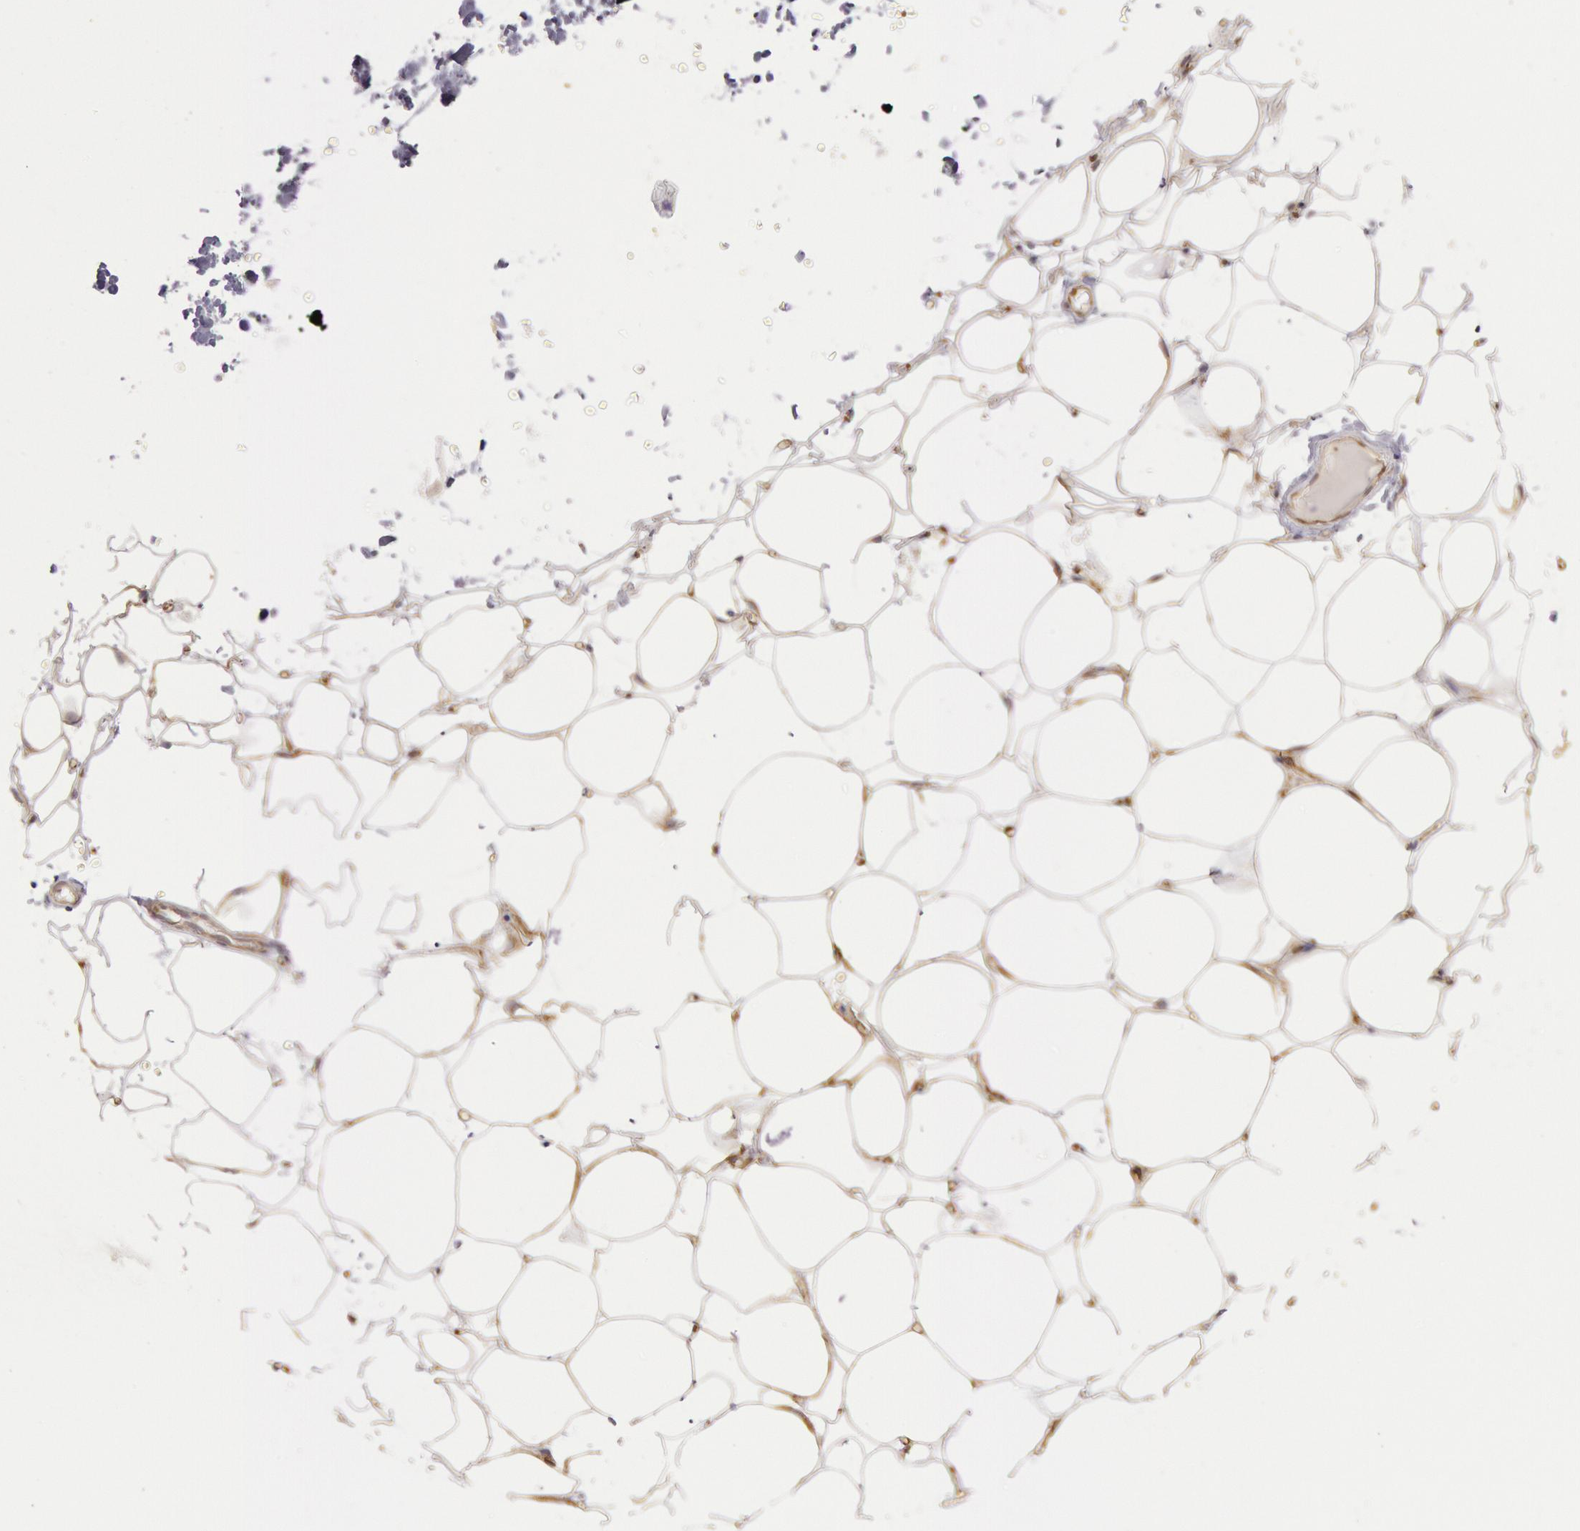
{"staining": {"intensity": "weak", "quantity": ">75%", "location": "cytoplasmic/membranous"}, "tissue": "adipose tissue", "cell_type": "Adipocytes", "image_type": "normal", "snomed": [{"axis": "morphology", "description": "Normal tissue, NOS"}, {"axis": "morphology", "description": "Fibrosis, NOS"}, {"axis": "topography", "description": "Breast"}], "caption": "This is a micrograph of IHC staining of unremarkable adipose tissue, which shows weak expression in the cytoplasmic/membranous of adipocytes.", "gene": "NMT2", "patient": {"sex": "female", "age": 24}}